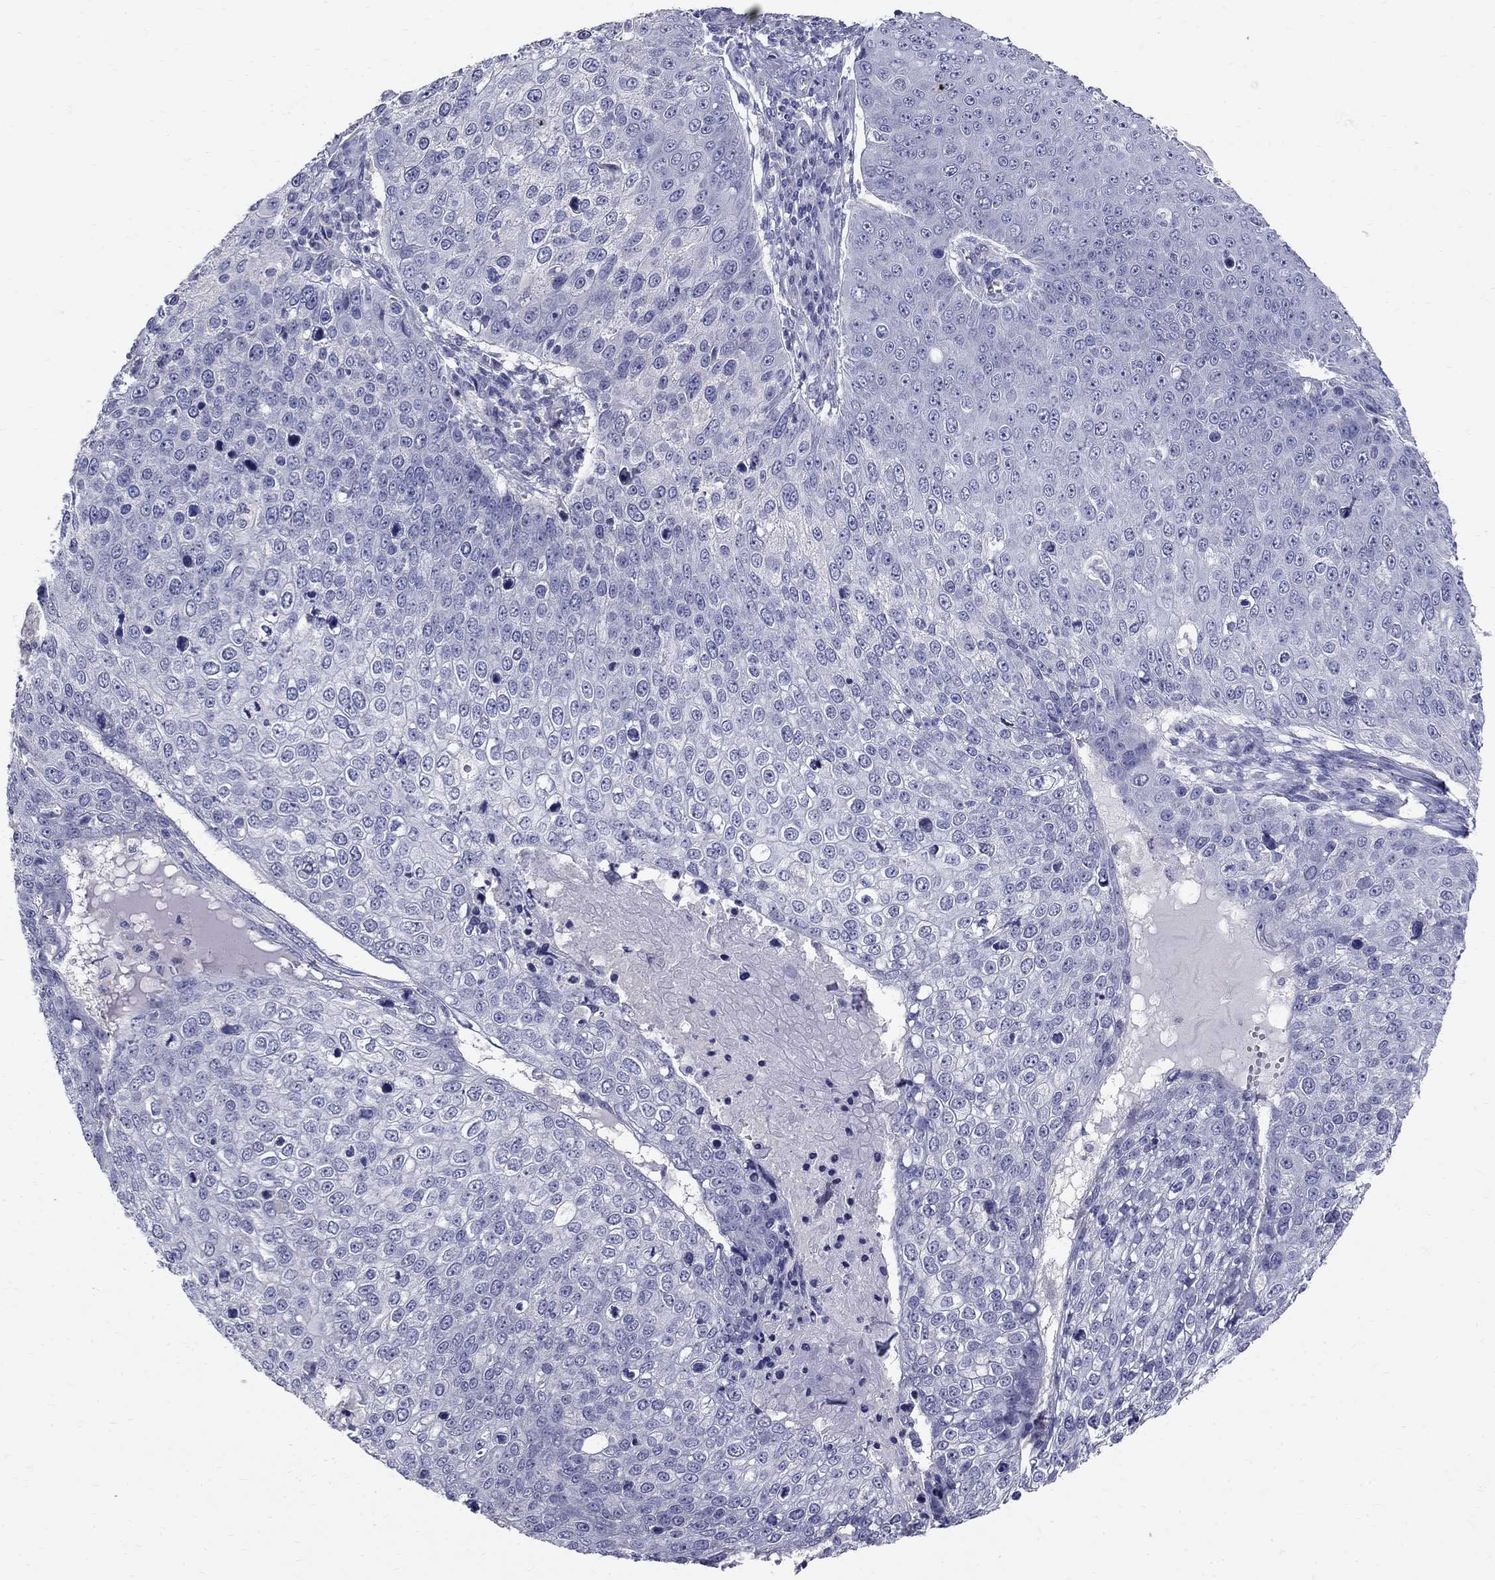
{"staining": {"intensity": "negative", "quantity": "none", "location": "none"}, "tissue": "skin cancer", "cell_type": "Tumor cells", "image_type": "cancer", "snomed": [{"axis": "morphology", "description": "Squamous cell carcinoma, NOS"}, {"axis": "topography", "description": "Skin"}], "caption": "Immunohistochemistry image of human squamous cell carcinoma (skin) stained for a protein (brown), which displays no staining in tumor cells.", "gene": "TP53TG5", "patient": {"sex": "male", "age": 71}}